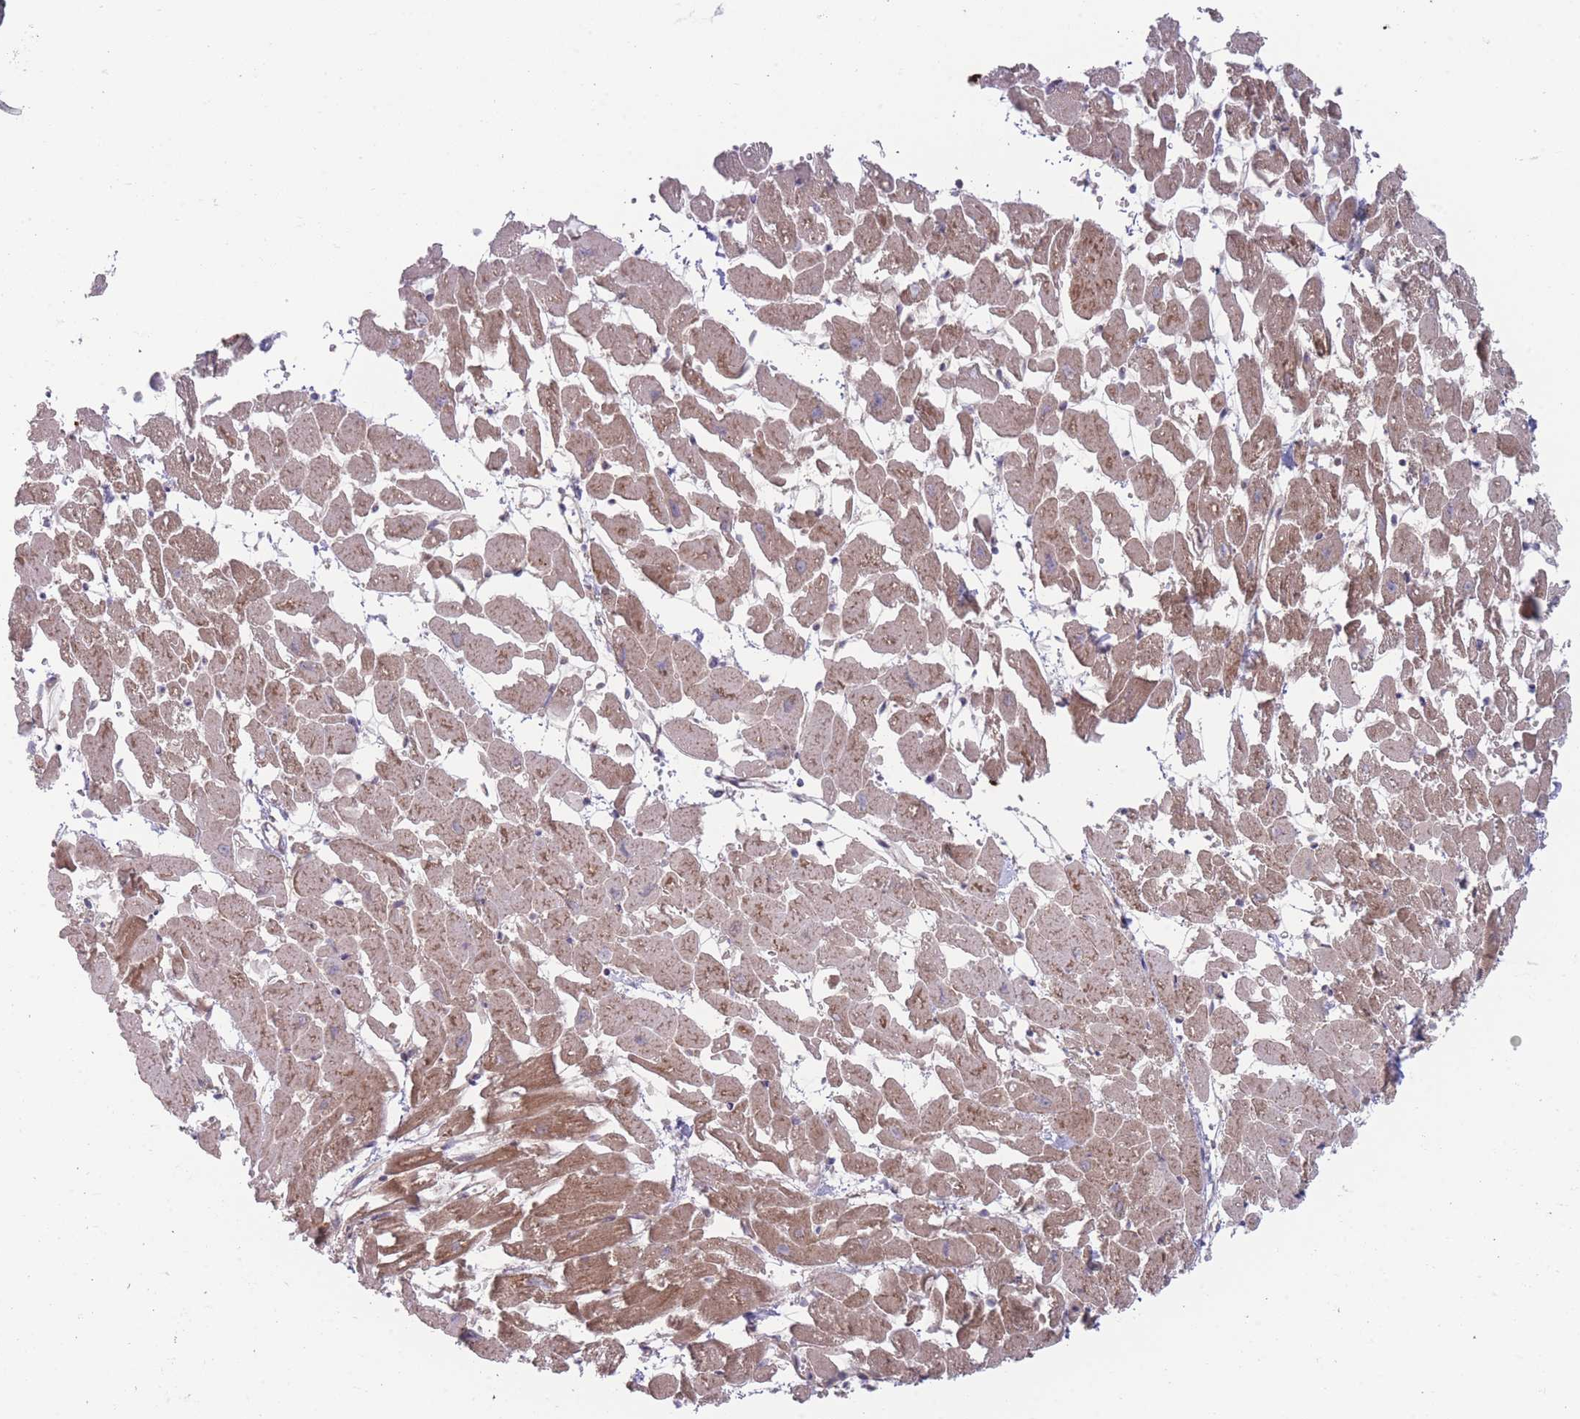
{"staining": {"intensity": "moderate", "quantity": ">75%", "location": "cytoplasmic/membranous"}, "tissue": "heart muscle", "cell_type": "Cardiomyocytes", "image_type": "normal", "snomed": [{"axis": "morphology", "description": "Normal tissue, NOS"}, {"axis": "topography", "description": "Heart"}], "caption": "An immunohistochemistry photomicrograph of unremarkable tissue is shown. Protein staining in brown highlights moderate cytoplasmic/membranous positivity in heart muscle within cardiomyocytes.", "gene": "VRK2", "patient": {"sex": "female", "age": 64}}